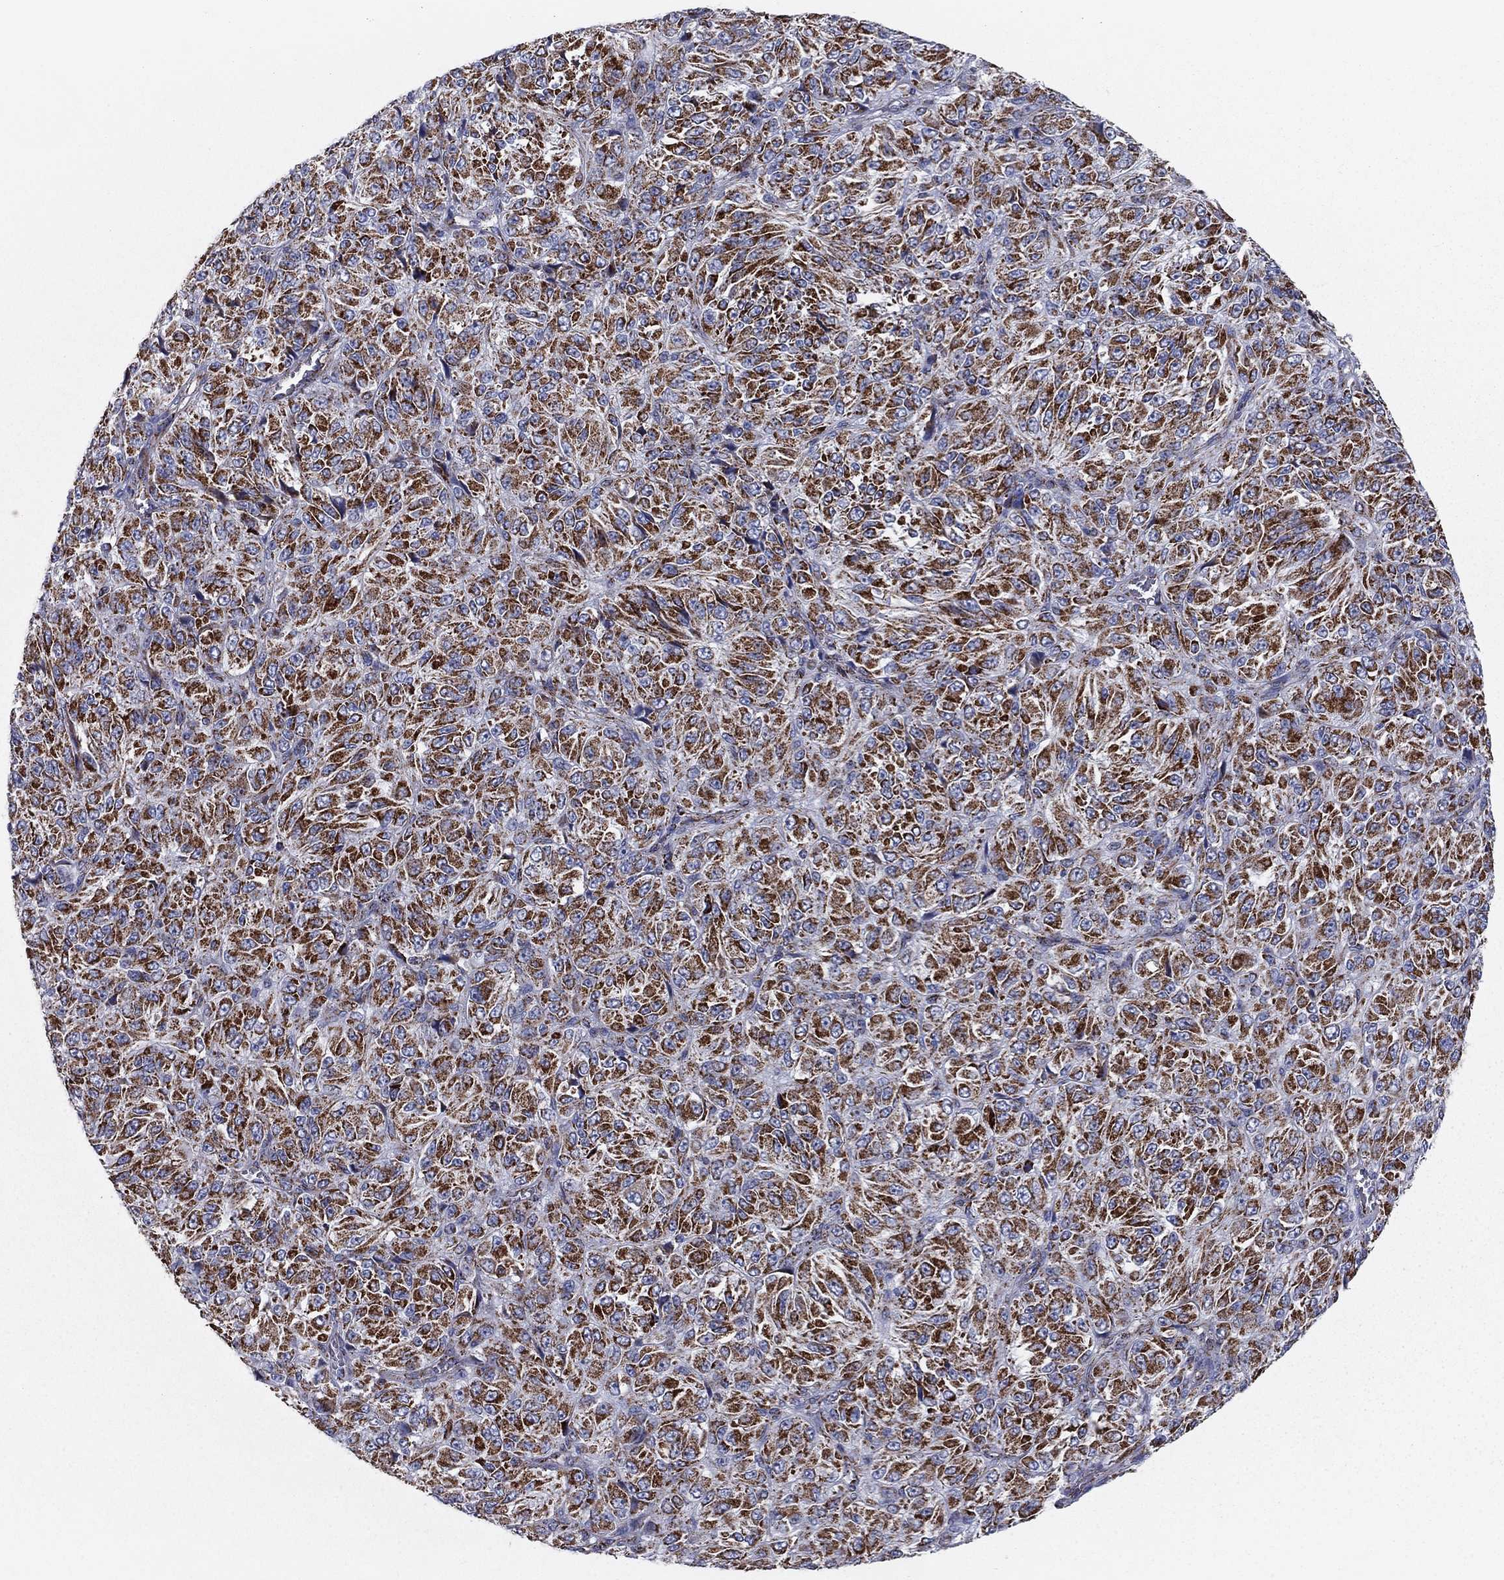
{"staining": {"intensity": "strong", "quantity": ">75%", "location": "cytoplasmic/membranous"}, "tissue": "melanoma", "cell_type": "Tumor cells", "image_type": "cancer", "snomed": [{"axis": "morphology", "description": "Malignant melanoma, Metastatic site"}, {"axis": "topography", "description": "Brain"}], "caption": "DAB (3,3'-diaminobenzidine) immunohistochemical staining of melanoma exhibits strong cytoplasmic/membranous protein expression in about >75% of tumor cells.", "gene": "NDUFV1", "patient": {"sex": "female", "age": 56}}